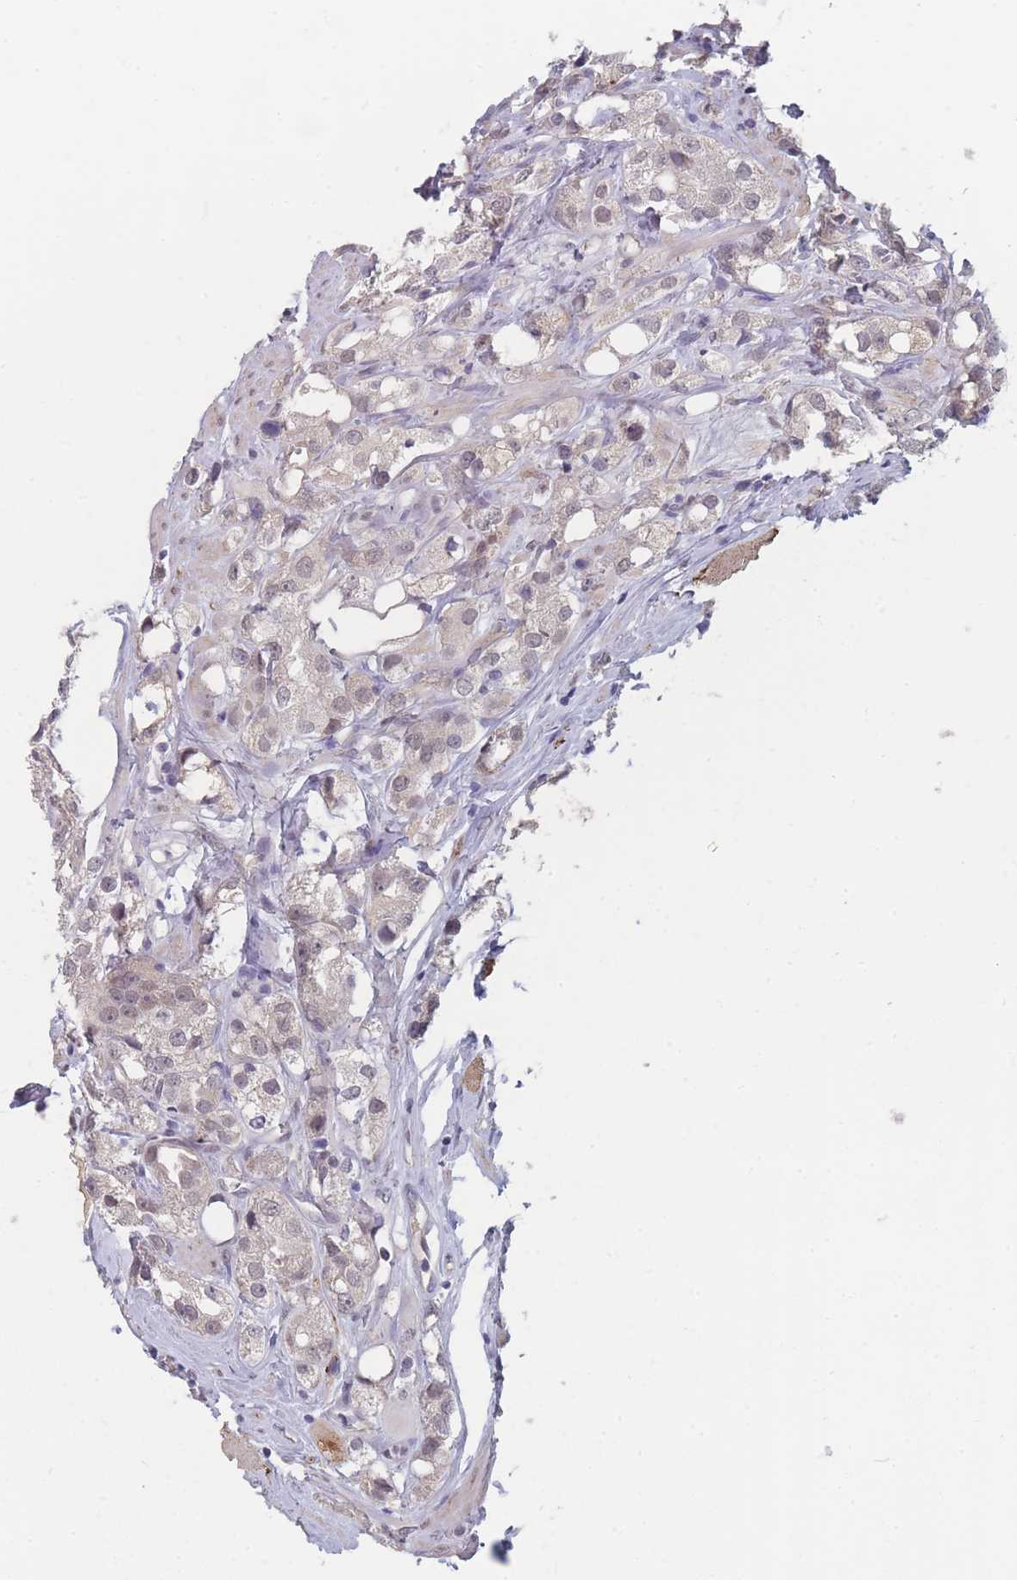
{"staining": {"intensity": "negative", "quantity": "none", "location": "none"}, "tissue": "prostate cancer", "cell_type": "Tumor cells", "image_type": "cancer", "snomed": [{"axis": "morphology", "description": "Adenocarcinoma, NOS"}, {"axis": "topography", "description": "Prostate"}], "caption": "An IHC micrograph of adenocarcinoma (prostate) is shown. There is no staining in tumor cells of adenocarcinoma (prostate).", "gene": "ANKRD10", "patient": {"sex": "male", "age": 79}}